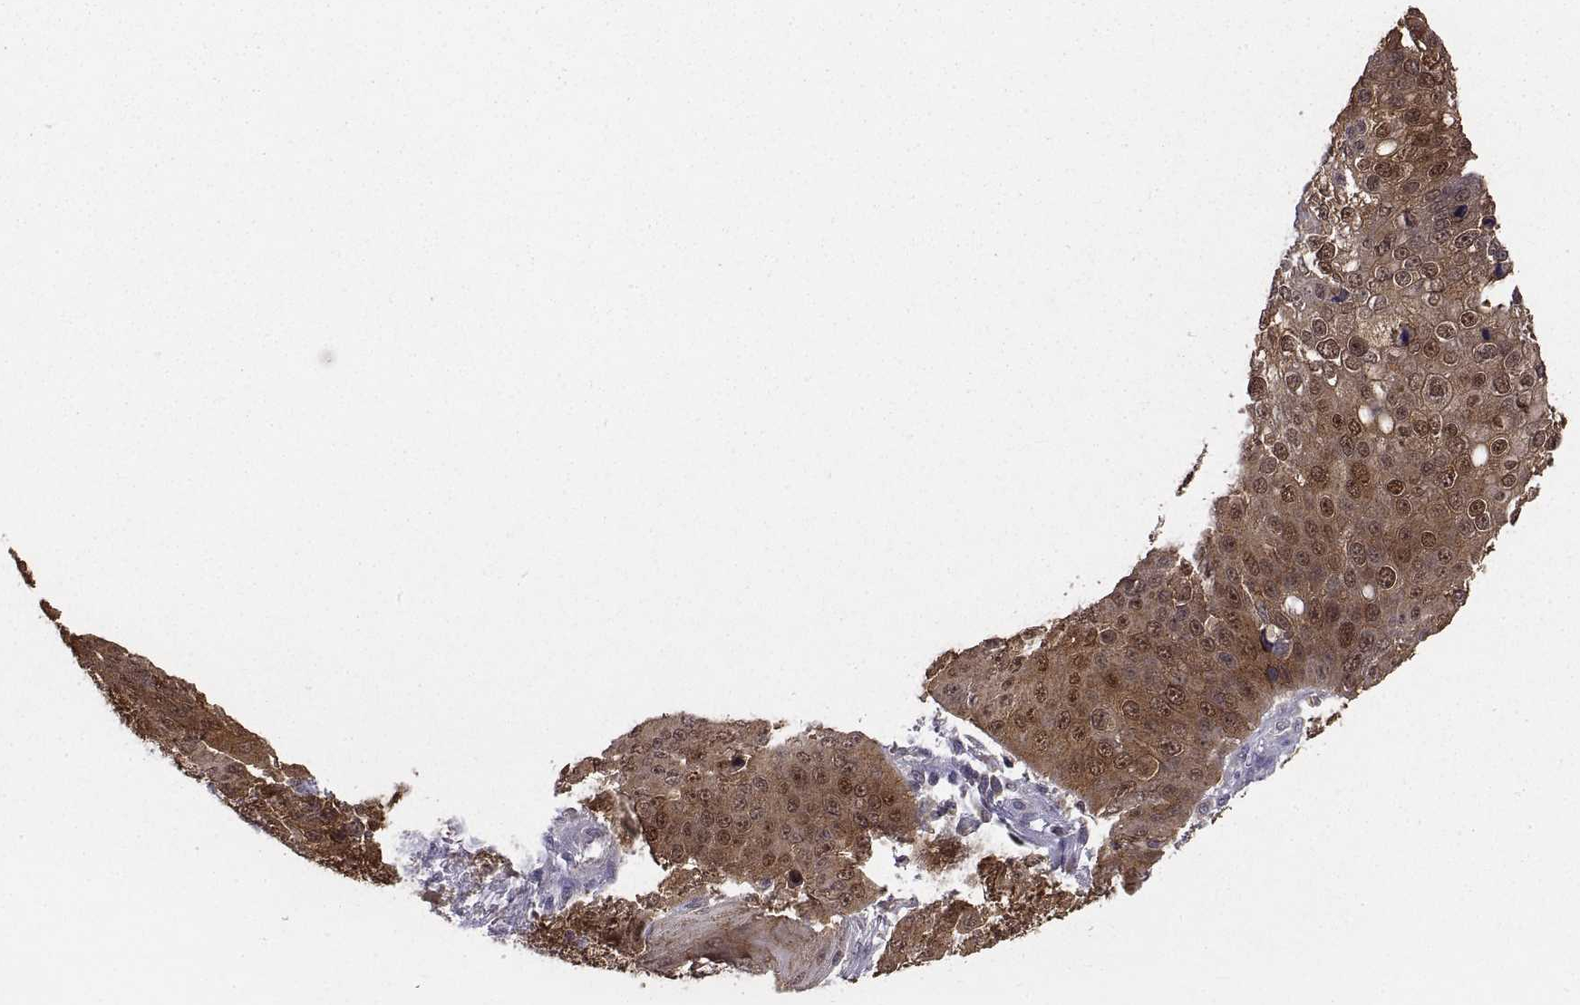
{"staining": {"intensity": "strong", "quantity": "25%-75%", "location": "cytoplasmic/membranous,nuclear"}, "tissue": "skin cancer", "cell_type": "Tumor cells", "image_type": "cancer", "snomed": [{"axis": "morphology", "description": "Squamous cell carcinoma, NOS"}, {"axis": "topography", "description": "Skin"}], "caption": "Protein expression analysis of human skin cancer (squamous cell carcinoma) reveals strong cytoplasmic/membranous and nuclear expression in approximately 25%-75% of tumor cells.", "gene": "PKP1", "patient": {"sex": "male", "age": 71}}